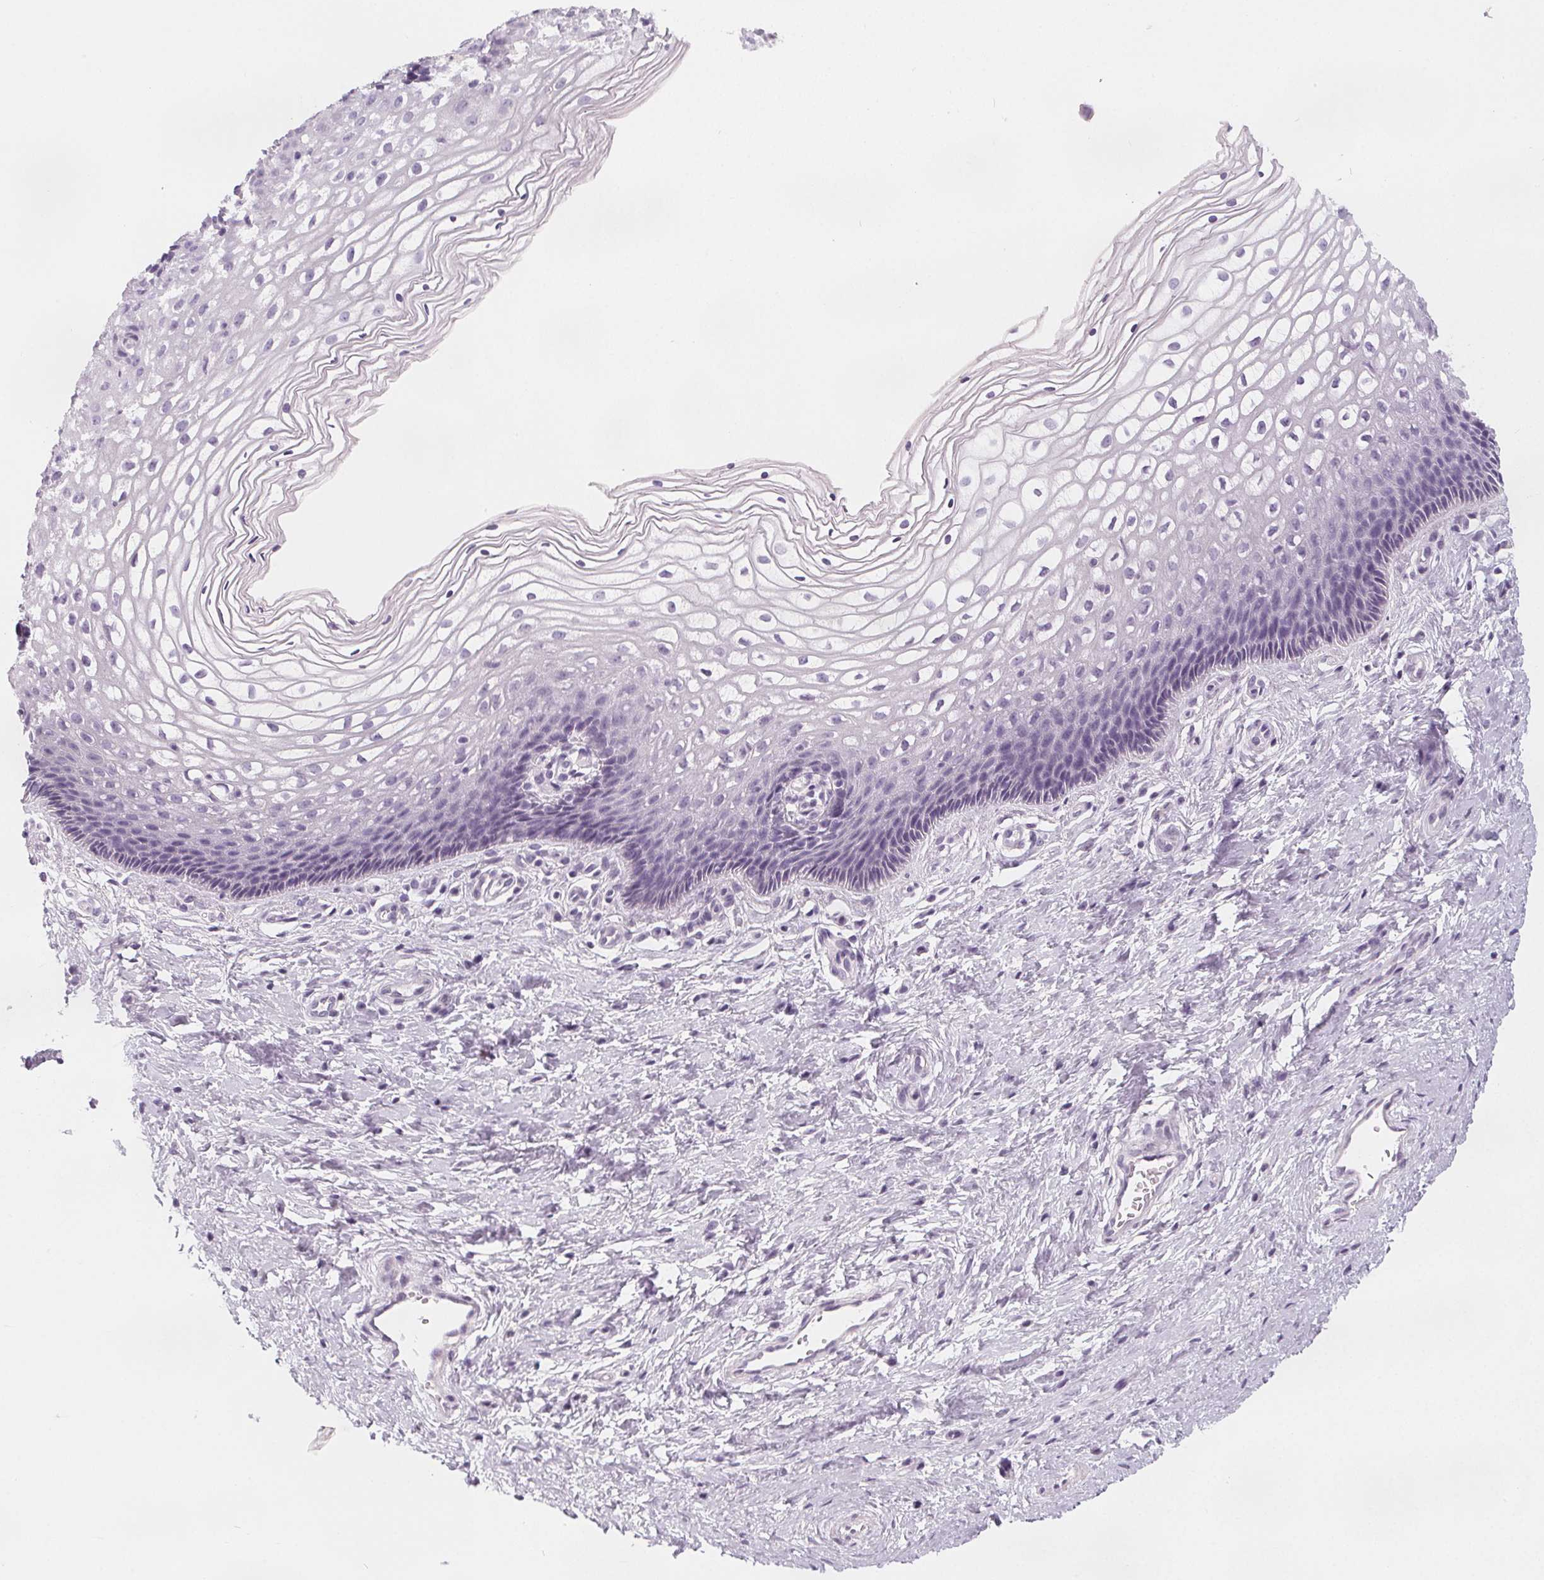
{"staining": {"intensity": "negative", "quantity": "none", "location": "none"}, "tissue": "cervix", "cell_type": "Glandular cells", "image_type": "normal", "snomed": [{"axis": "morphology", "description": "Normal tissue, NOS"}, {"axis": "topography", "description": "Cervix"}], "caption": "Micrograph shows no significant protein staining in glandular cells of benign cervix. (DAB (3,3'-diaminobenzidine) immunohistochemistry (IHC), high magnification).", "gene": "SLC5A12", "patient": {"sex": "female", "age": 34}}